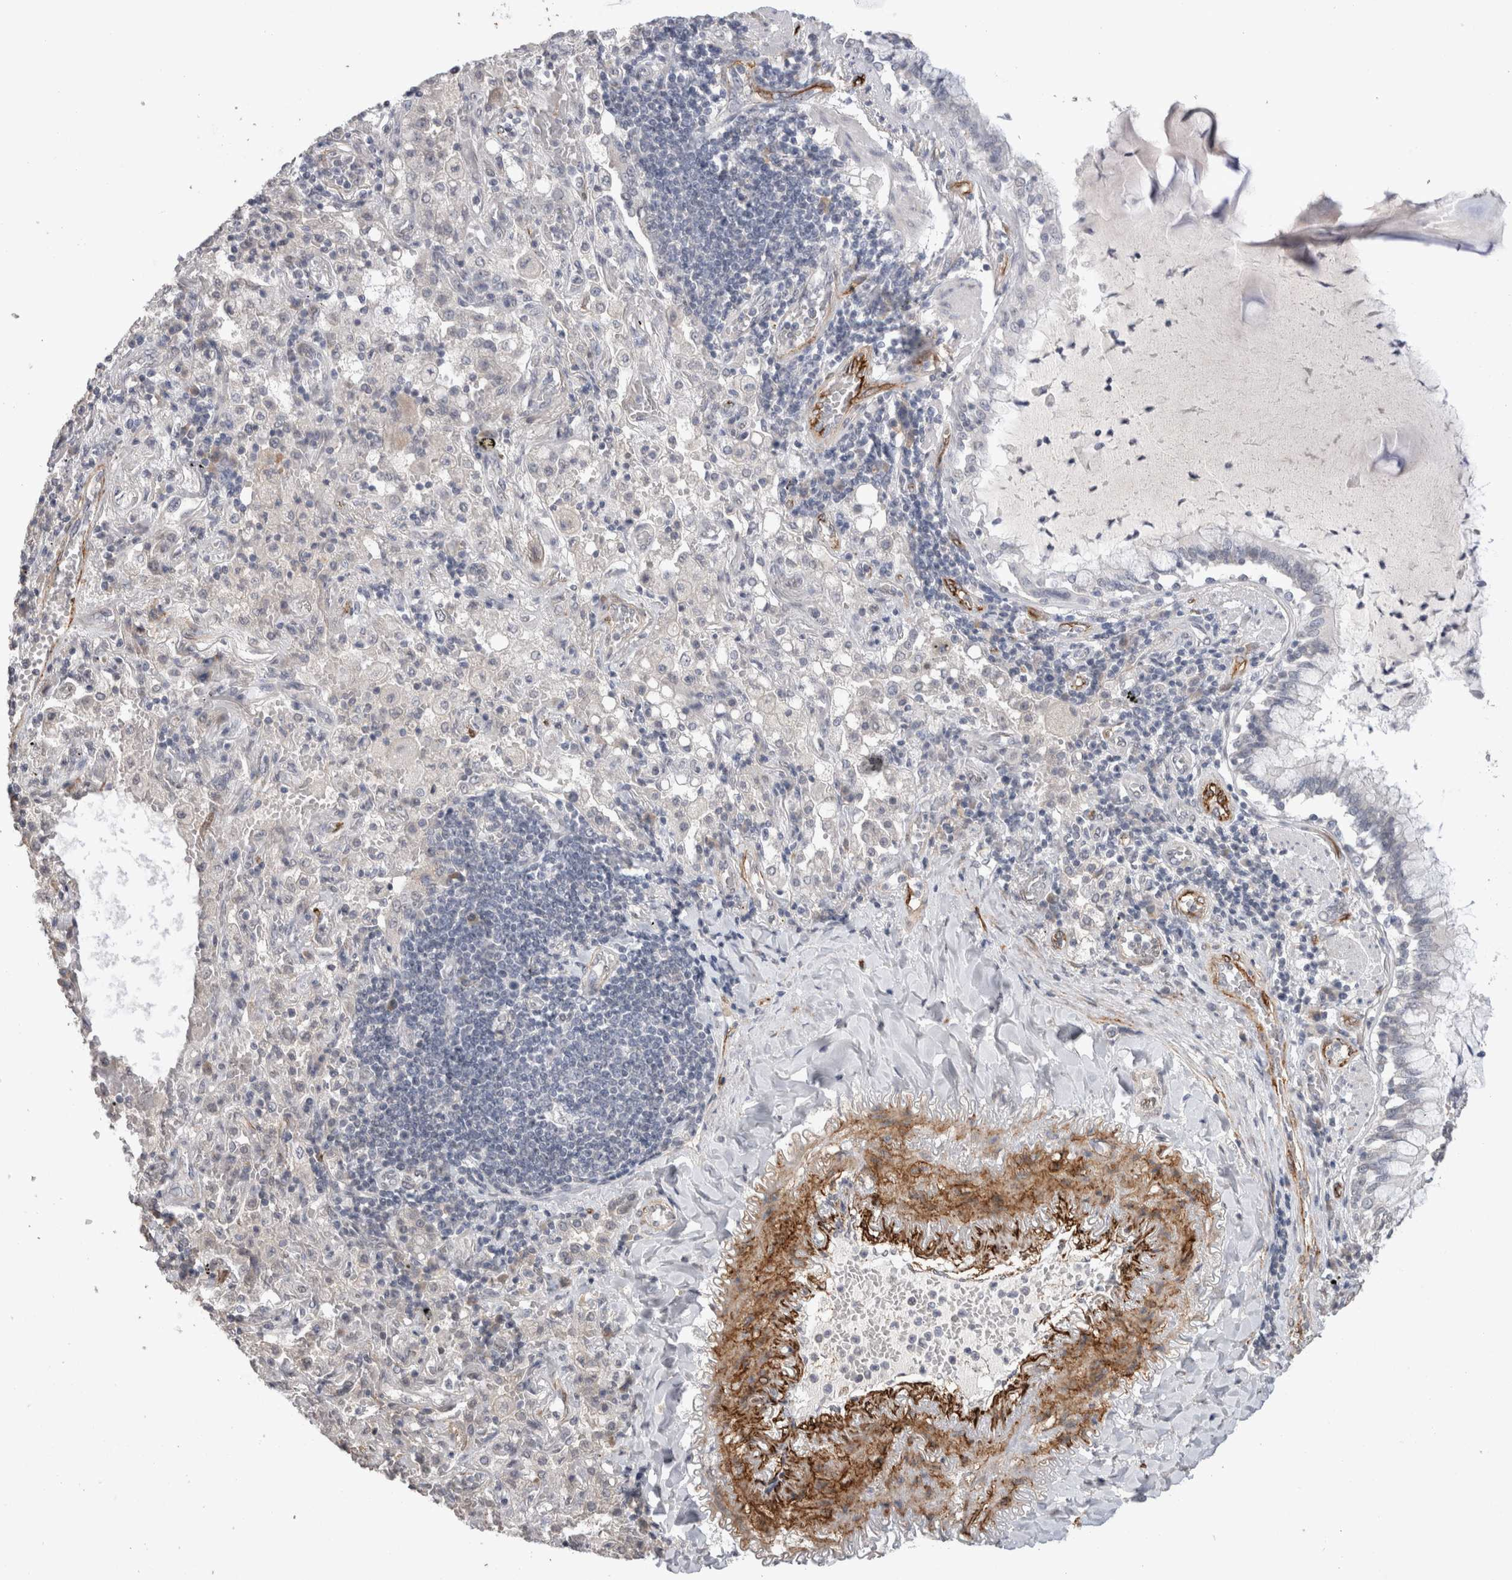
{"staining": {"intensity": "negative", "quantity": "none", "location": "none"}, "tissue": "lung cancer", "cell_type": "Tumor cells", "image_type": "cancer", "snomed": [{"axis": "morphology", "description": "Adenocarcinoma, NOS"}, {"axis": "topography", "description": "Lung"}], "caption": "Image shows no protein staining in tumor cells of lung cancer tissue.", "gene": "CDH13", "patient": {"sex": "female", "age": 65}}